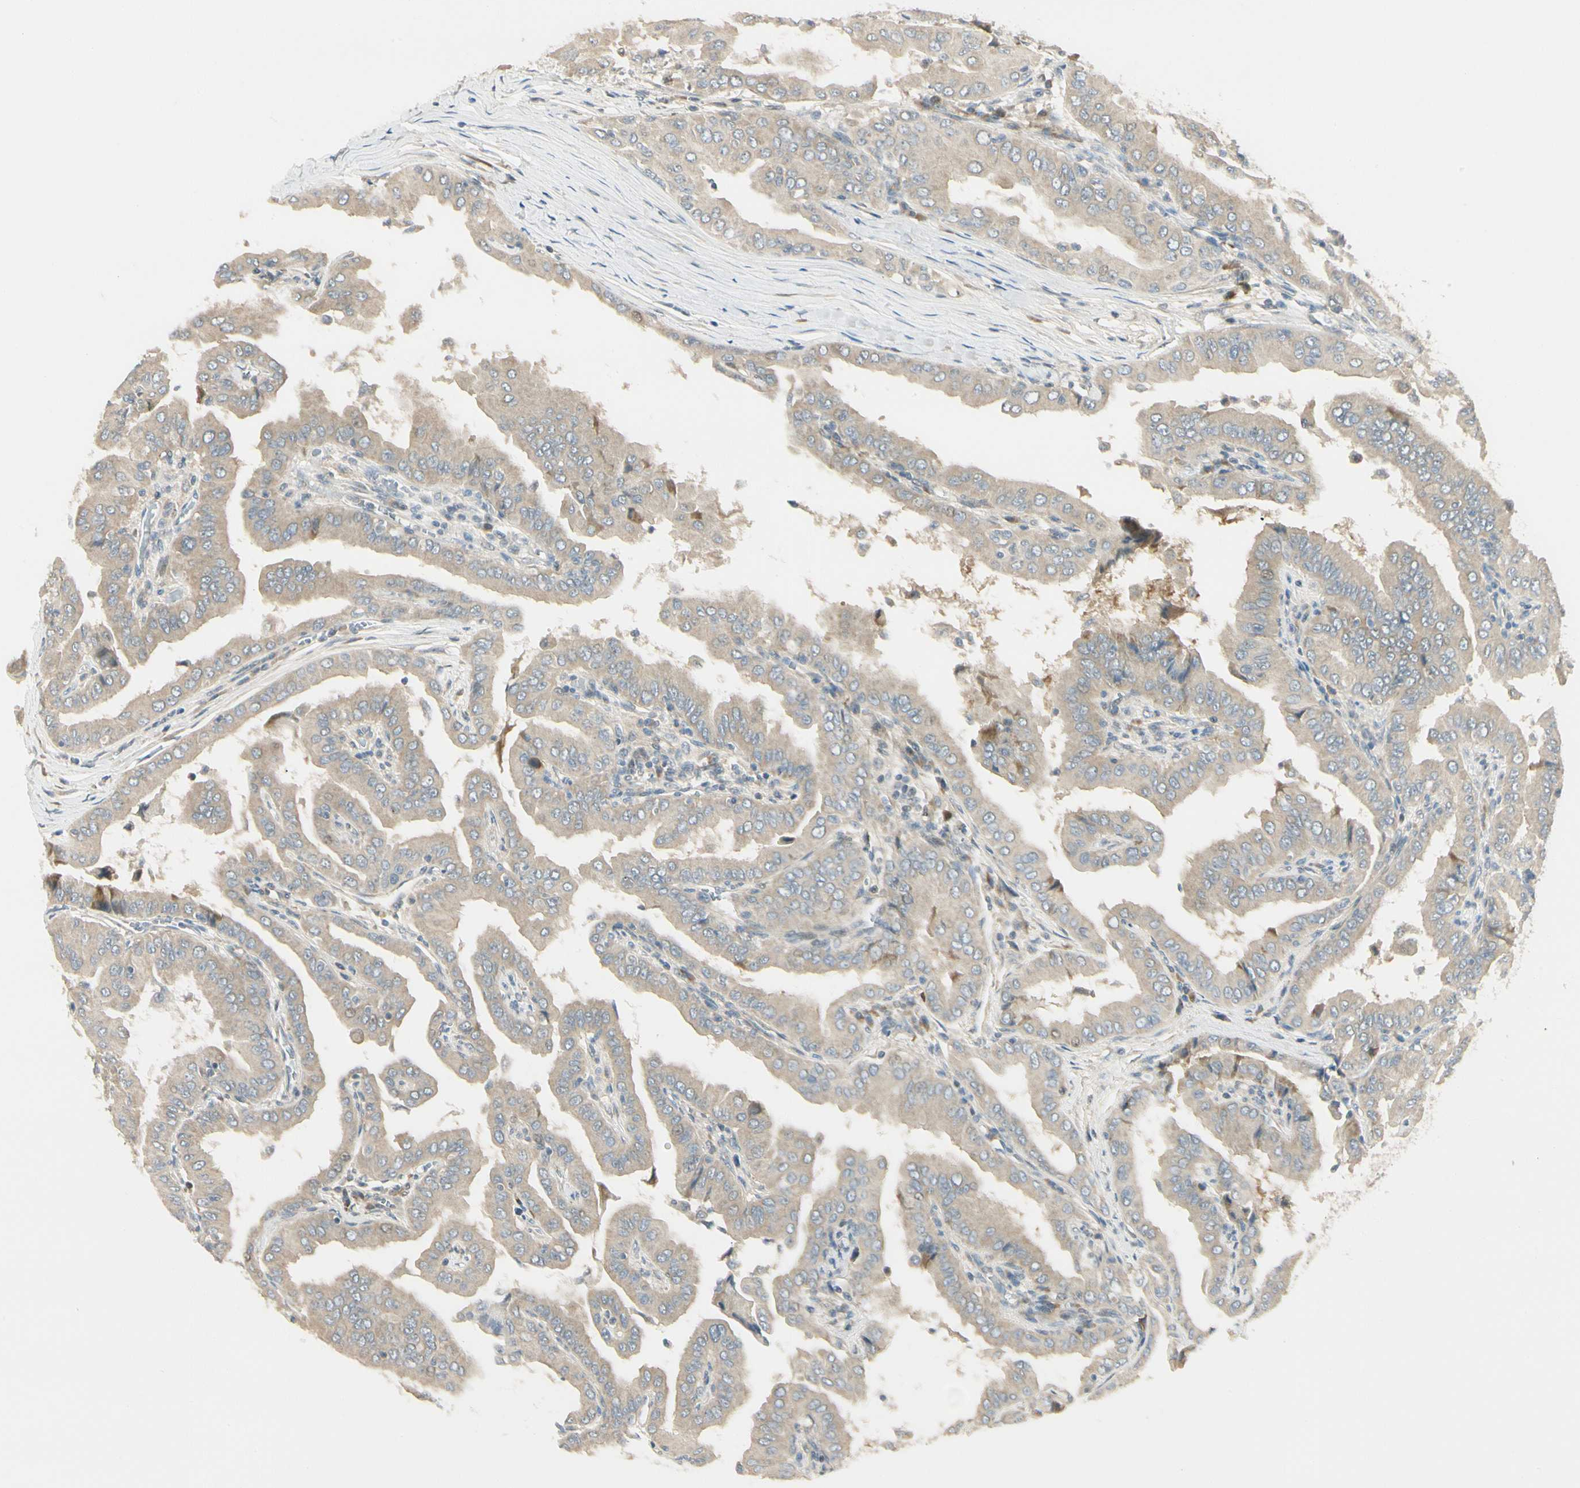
{"staining": {"intensity": "weak", "quantity": ">75%", "location": "cytoplasmic/membranous"}, "tissue": "thyroid cancer", "cell_type": "Tumor cells", "image_type": "cancer", "snomed": [{"axis": "morphology", "description": "Papillary adenocarcinoma, NOS"}, {"axis": "topography", "description": "Thyroid gland"}], "caption": "Tumor cells reveal low levels of weak cytoplasmic/membranous positivity in about >75% of cells in thyroid cancer (papillary adenocarcinoma).", "gene": "P4HA3", "patient": {"sex": "male", "age": 33}}